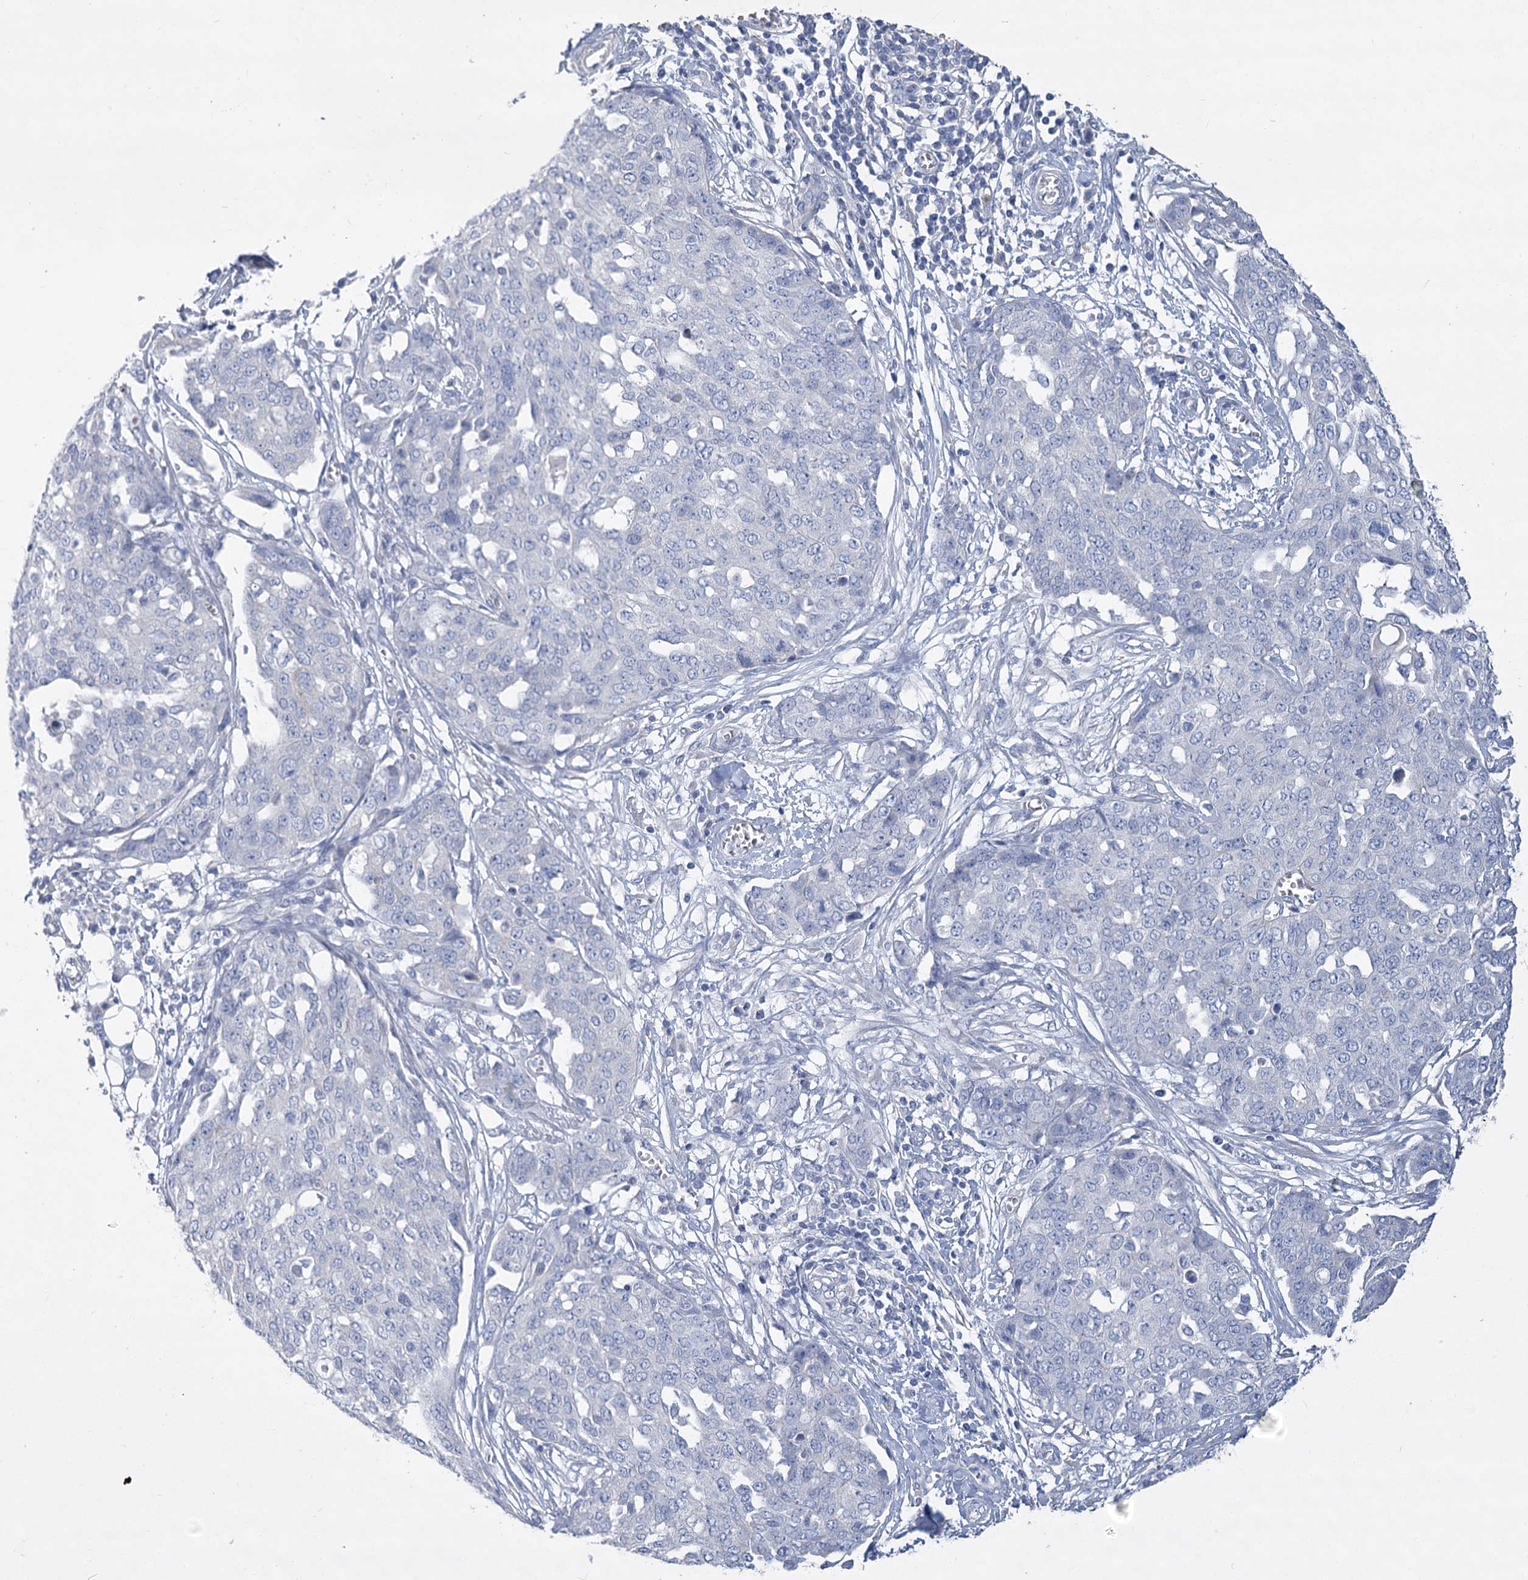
{"staining": {"intensity": "negative", "quantity": "none", "location": "none"}, "tissue": "ovarian cancer", "cell_type": "Tumor cells", "image_type": "cancer", "snomed": [{"axis": "morphology", "description": "Cystadenocarcinoma, serous, NOS"}, {"axis": "topography", "description": "Soft tissue"}, {"axis": "topography", "description": "Ovary"}], "caption": "Human ovarian cancer (serous cystadenocarcinoma) stained for a protein using immunohistochemistry exhibits no positivity in tumor cells.", "gene": "SLC9A3", "patient": {"sex": "female", "age": 57}}